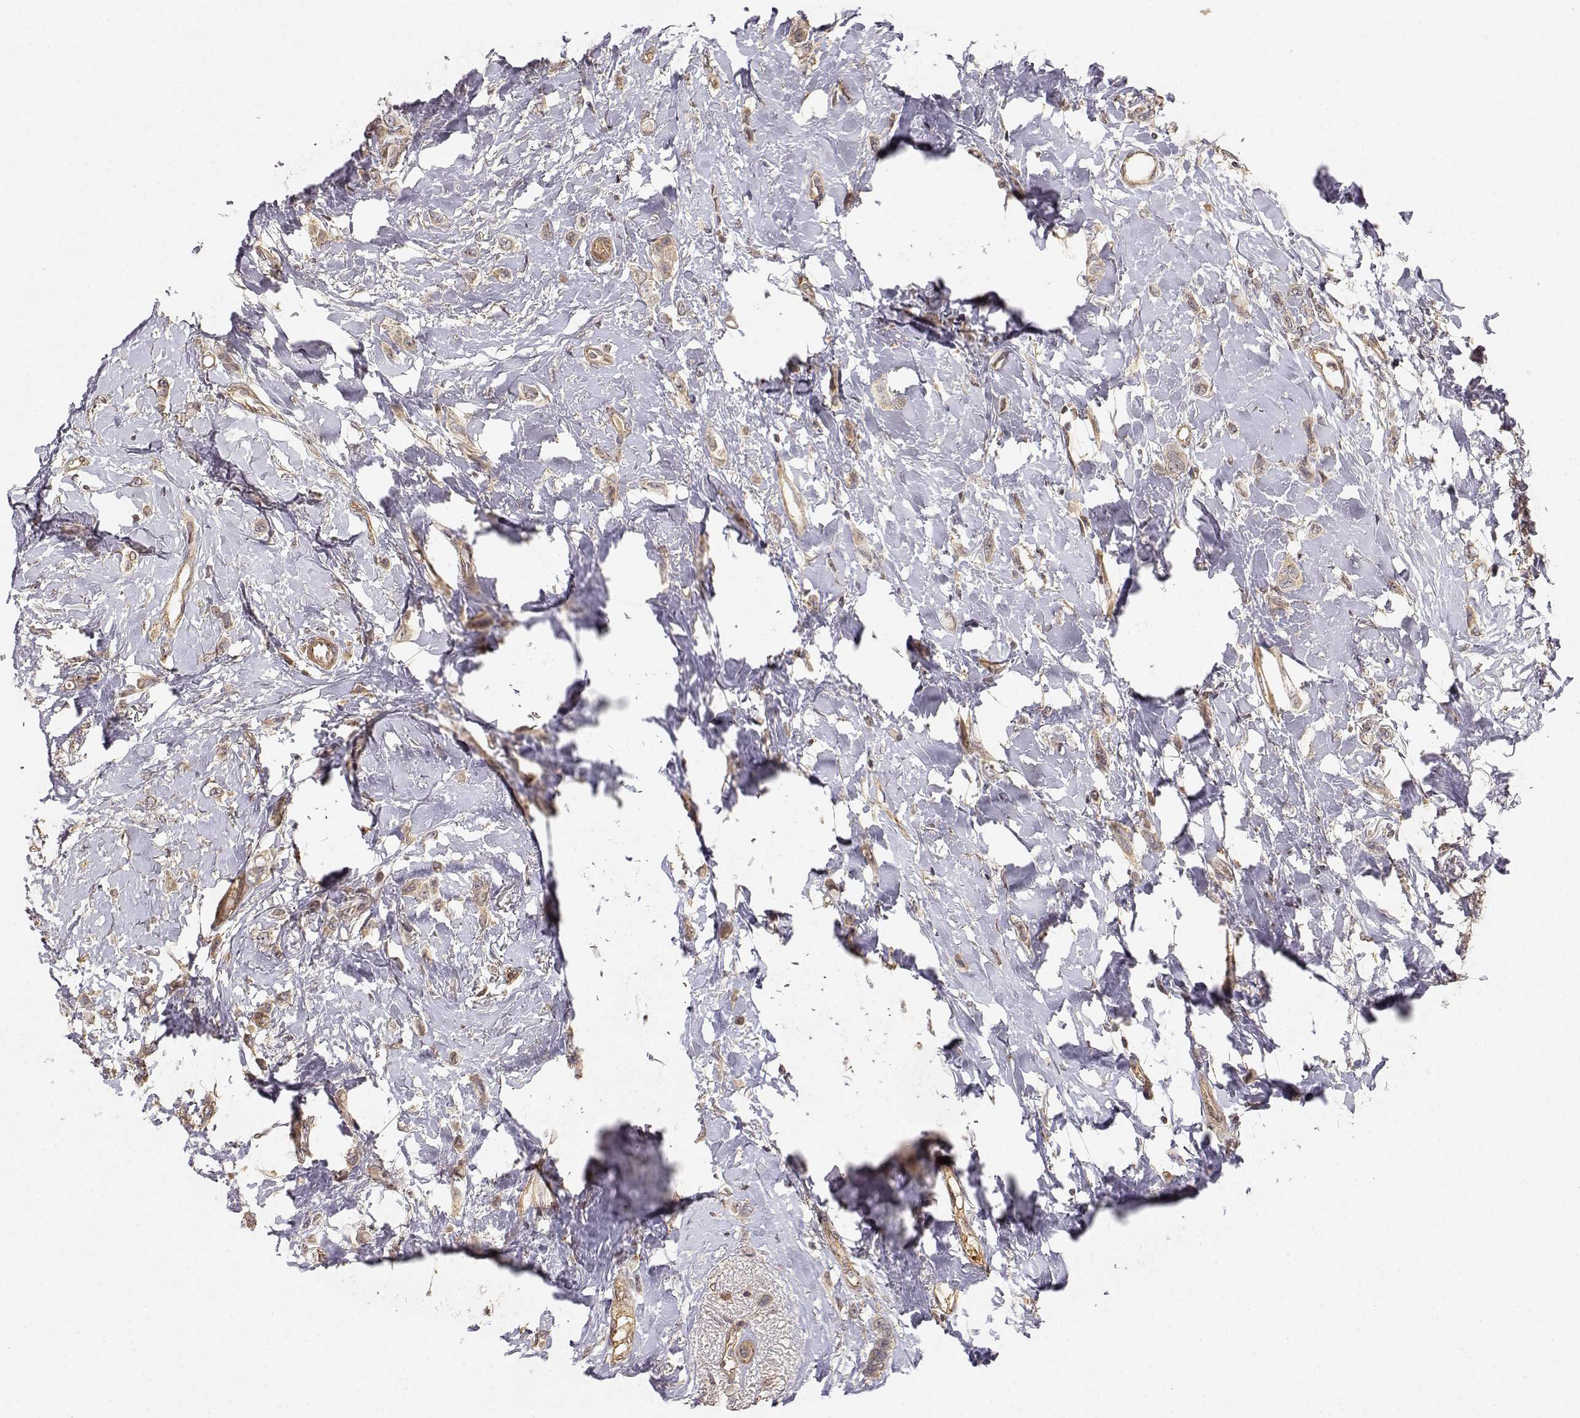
{"staining": {"intensity": "weak", "quantity": ">75%", "location": "cytoplasmic/membranous"}, "tissue": "breast cancer", "cell_type": "Tumor cells", "image_type": "cancer", "snomed": [{"axis": "morphology", "description": "Lobular carcinoma"}, {"axis": "topography", "description": "Breast"}], "caption": "Immunohistochemistry staining of breast lobular carcinoma, which shows low levels of weak cytoplasmic/membranous positivity in approximately >75% of tumor cells indicating weak cytoplasmic/membranous protein expression. The staining was performed using DAB (3,3'-diaminobenzidine) (brown) for protein detection and nuclei were counterstained in hematoxylin (blue).", "gene": "PICK1", "patient": {"sex": "female", "age": 66}}